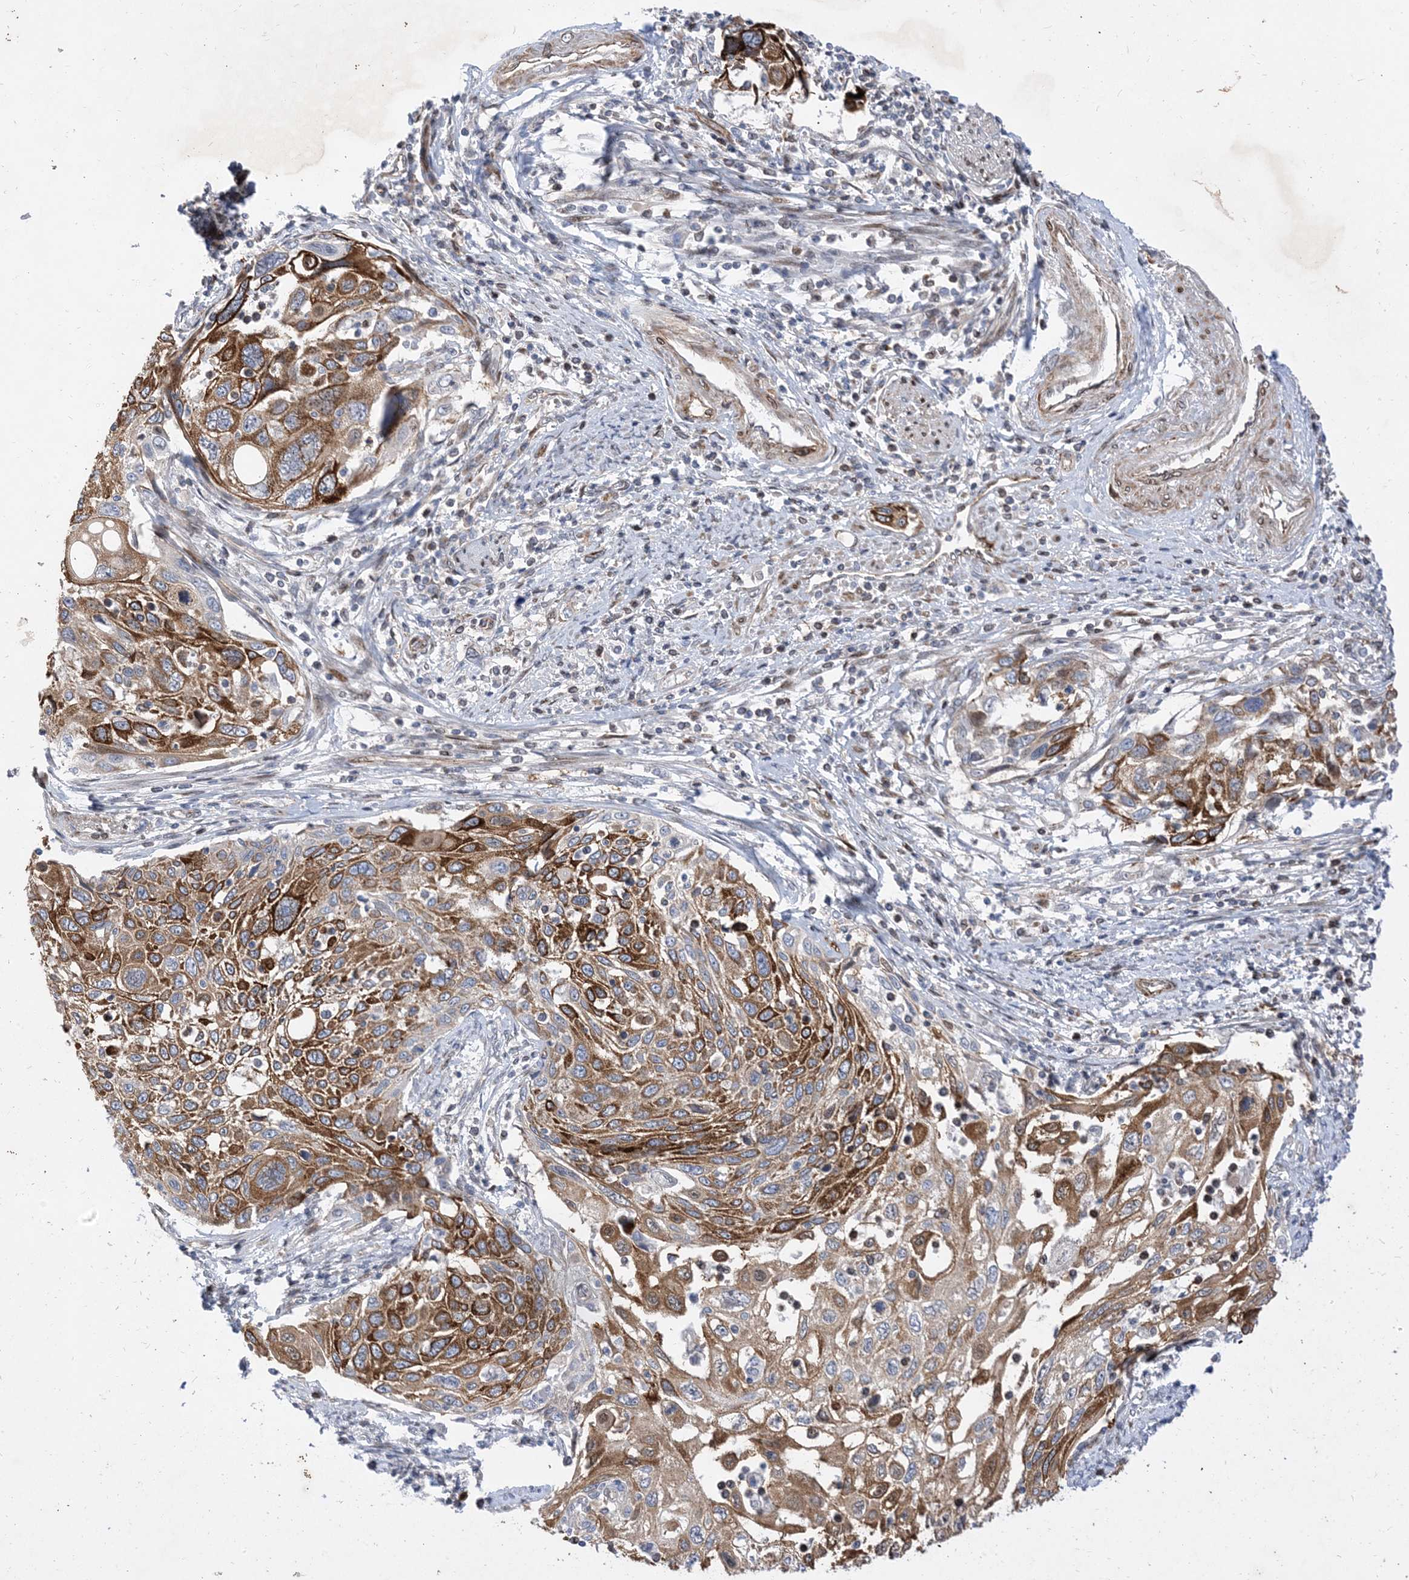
{"staining": {"intensity": "moderate", "quantity": ">75%", "location": "cytoplasmic/membranous"}, "tissue": "cervical cancer", "cell_type": "Tumor cells", "image_type": "cancer", "snomed": [{"axis": "morphology", "description": "Squamous cell carcinoma, NOS"}, {"axis": "topography", "description": "Cervix"}], "caption": "Immunohistochemical staining of cervical squamous cell carcinoma demonstrates moderate cytoplasmic/membranous protein positivity in approximately >75% of tumor cells. The staining was performed using DAB (3,3'-diaminobenzidine), with brown indicating positive protein expression. Nuclei are stained blue with hematoxylin.", "gene": "TYSND1", "patient": {"sex": "female", "age": 70}}